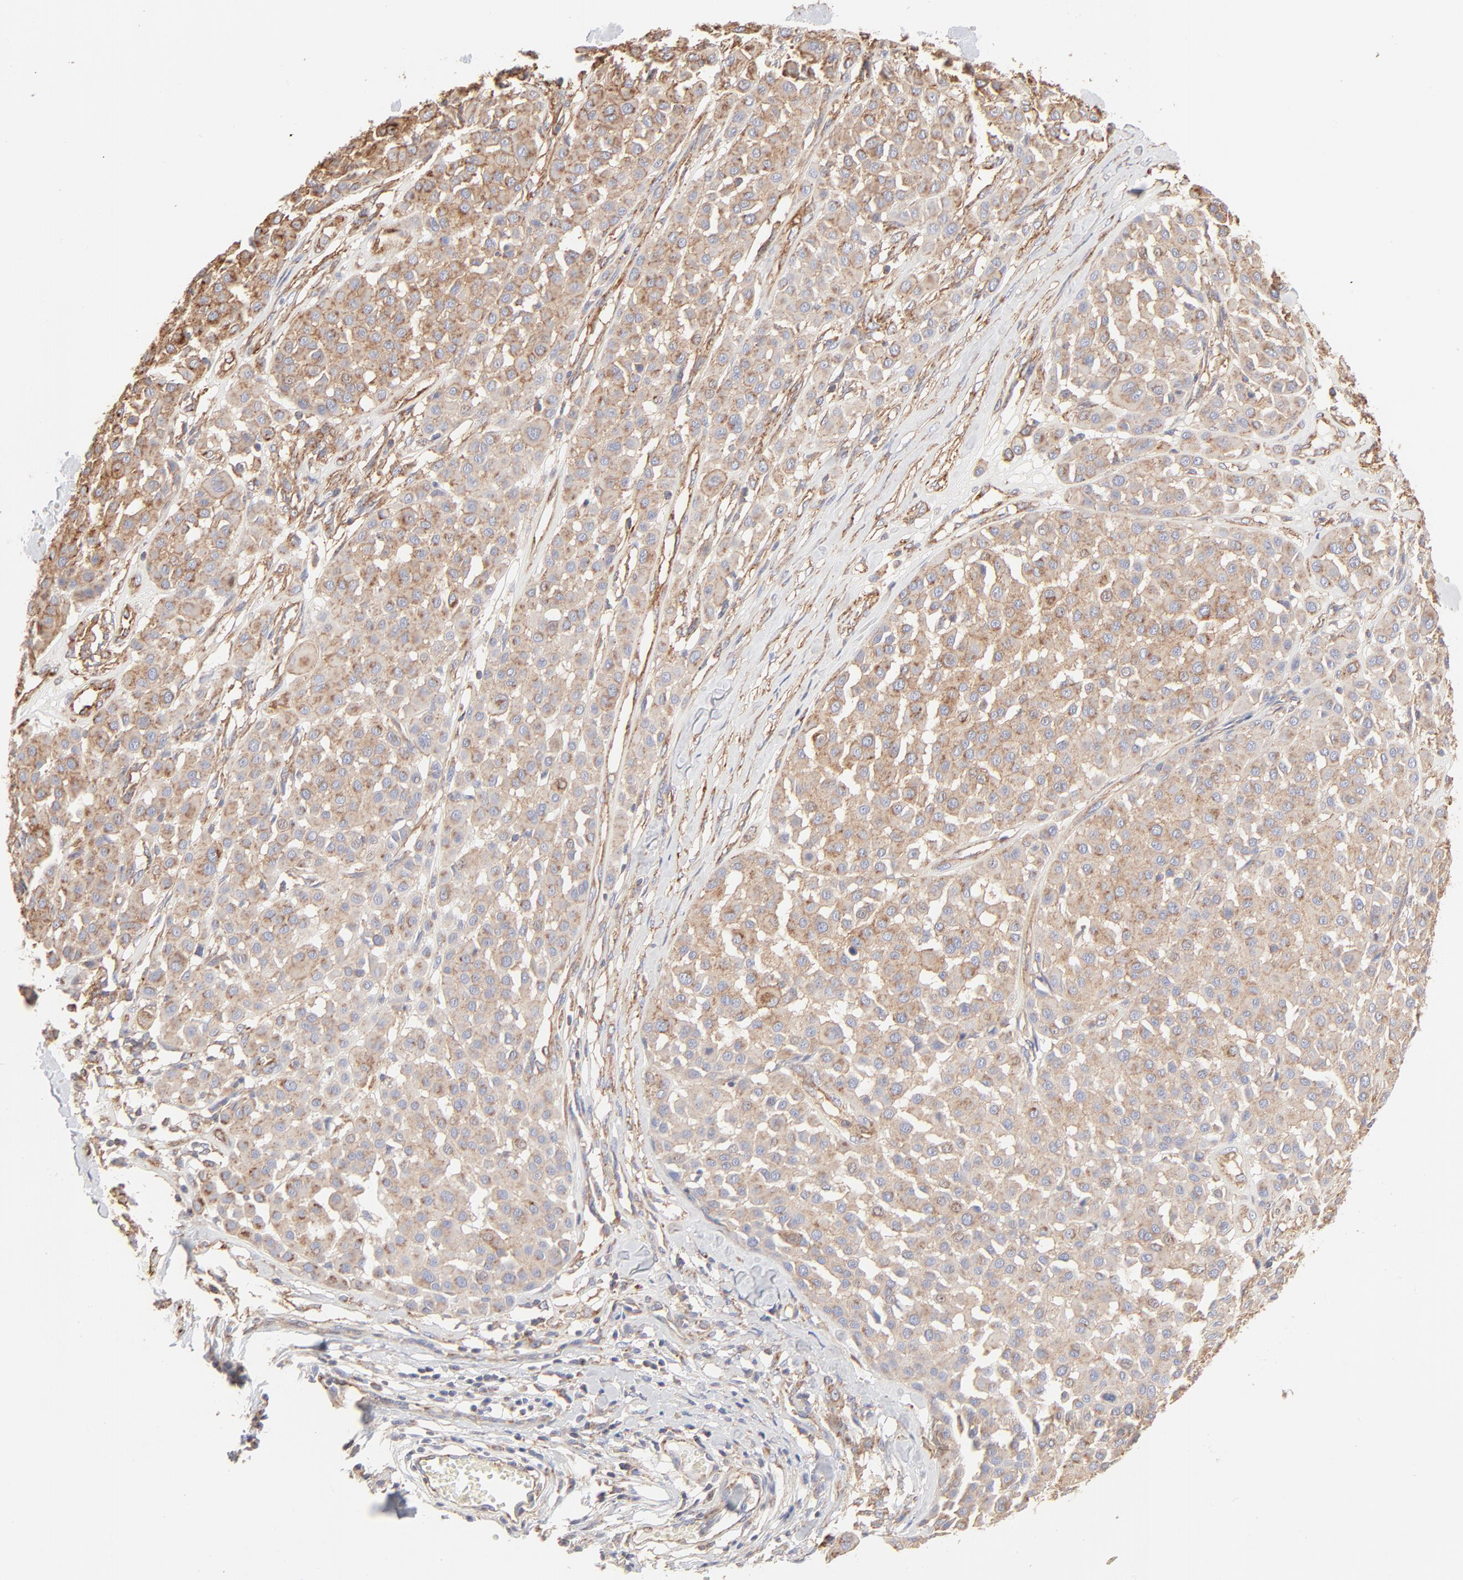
{"staining": {"intensity": "moderate", "quantity": ">75%", "location": "cytoplasmic/membranous"}, "tissue": "melanoma", "cell_type": "Tumor cells", "image_type": "cancer", "snomed": [{"axis": "morphology", "description": "Malignant melanoma, Metastatic site"}, {"axis": "topography", "description": "Soft tissue"}], "caption": "Melanoma stained for a protein displays moderate cytoplasmic/membranous positivity in tumor cells.", "gene": "CLTB", "patient": {"sex": "male", "age": 41}}